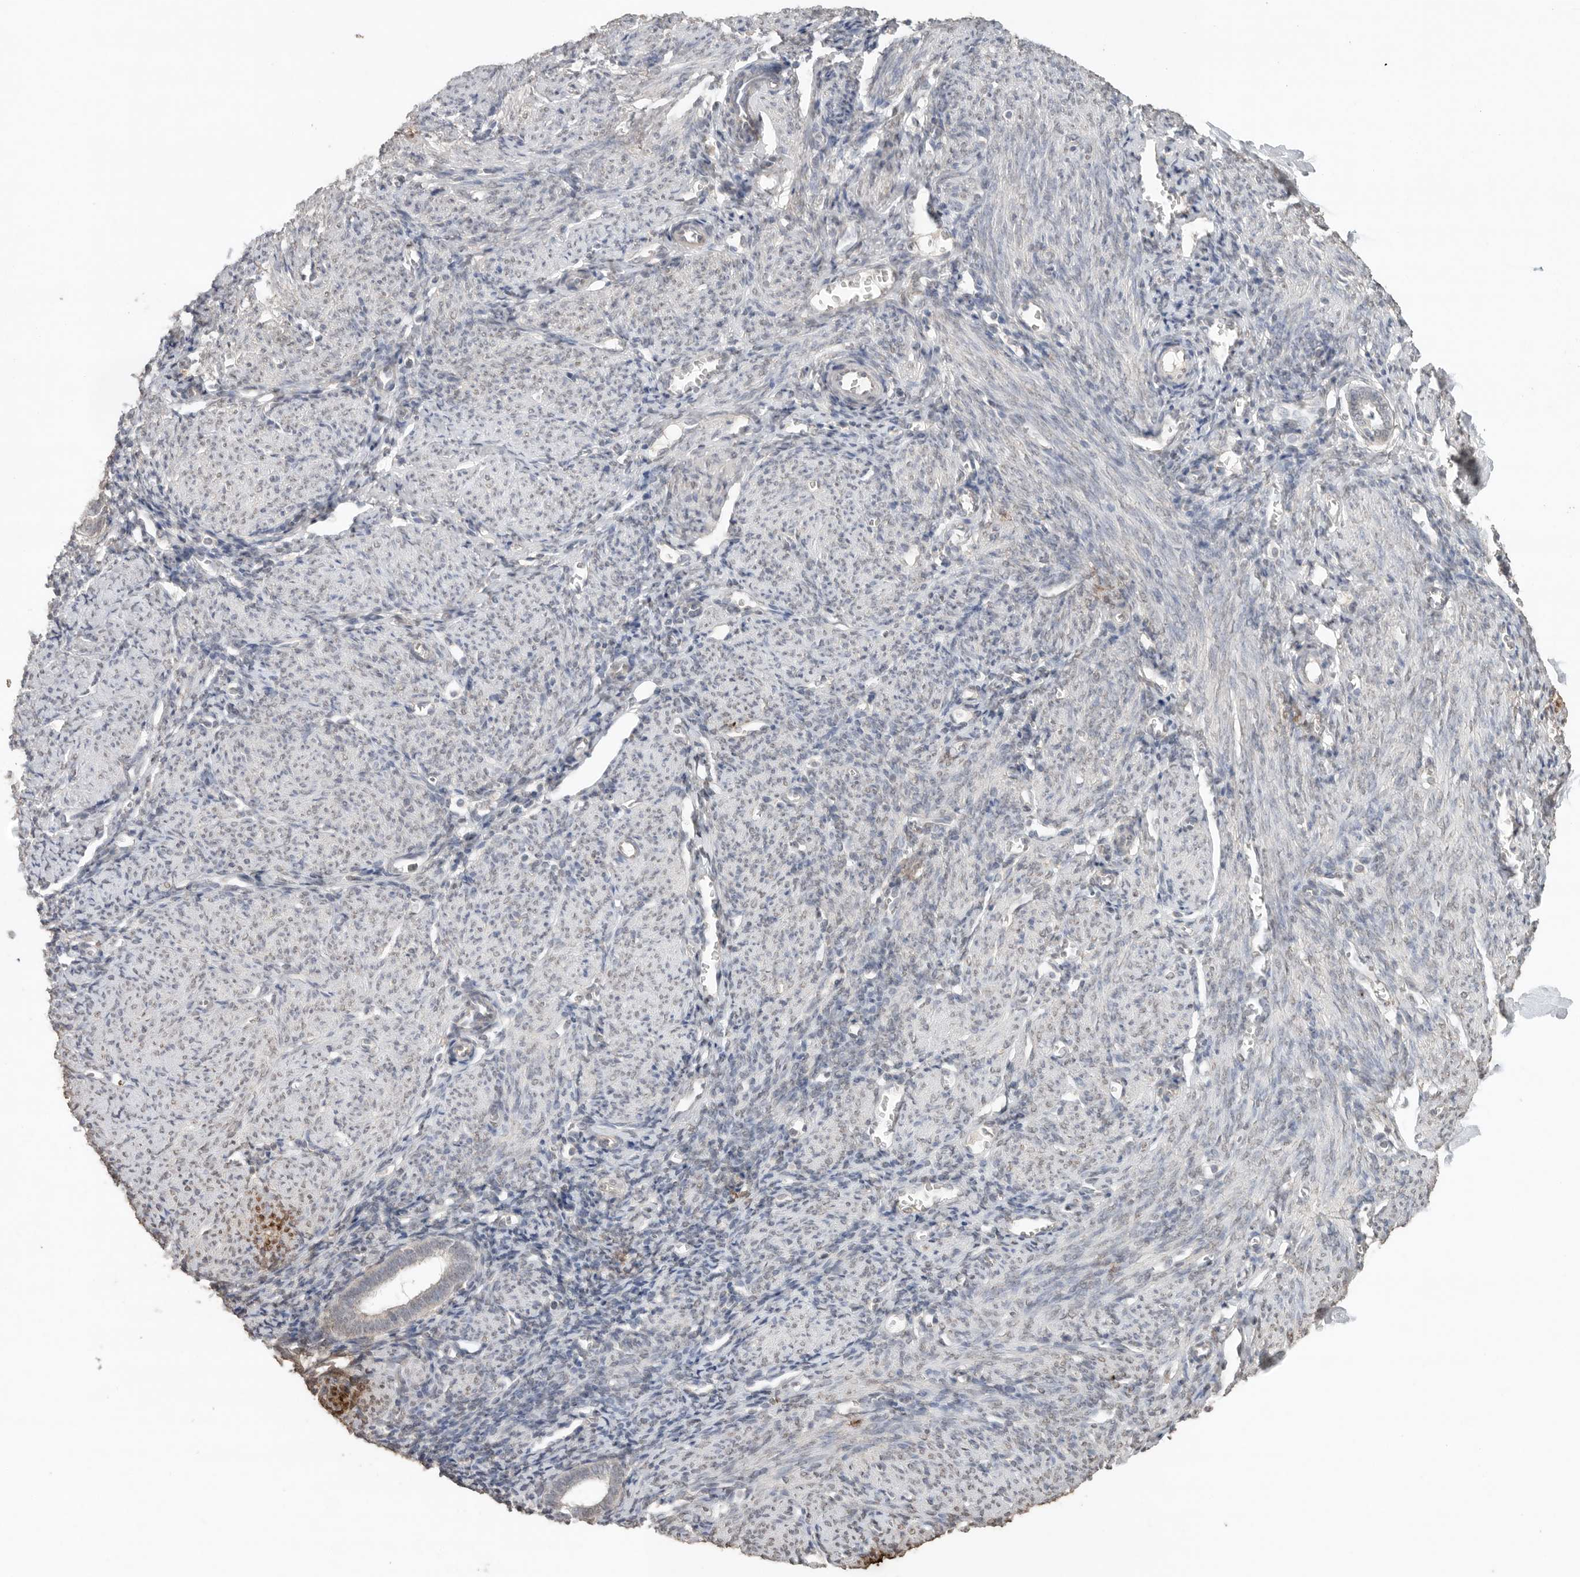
{"staining": {"intensity": "negative", "quantity": "none", "location": "none"}, "tissue": "endometrium", "cell_type": "Cells in endometrial stroma", "image_type": "normal", "snomed": [{"axis": "morphology", "description": "Normal tissue, NOS"}, {"axis": "morphology", "description": "Adenocarcinoma, NOS"}, {"axis": "topography", "description": "Endometrium"}], "caption": "The image reveals no significant staining in cells in endometrial stroma of endometrium. (Brightfield microscopy of DAB (3,3'-diaminobenzidine) immunohistochemistry at high magnification).", "gene": "KLK5", "patient": {"sex": "female", "age": 57}}